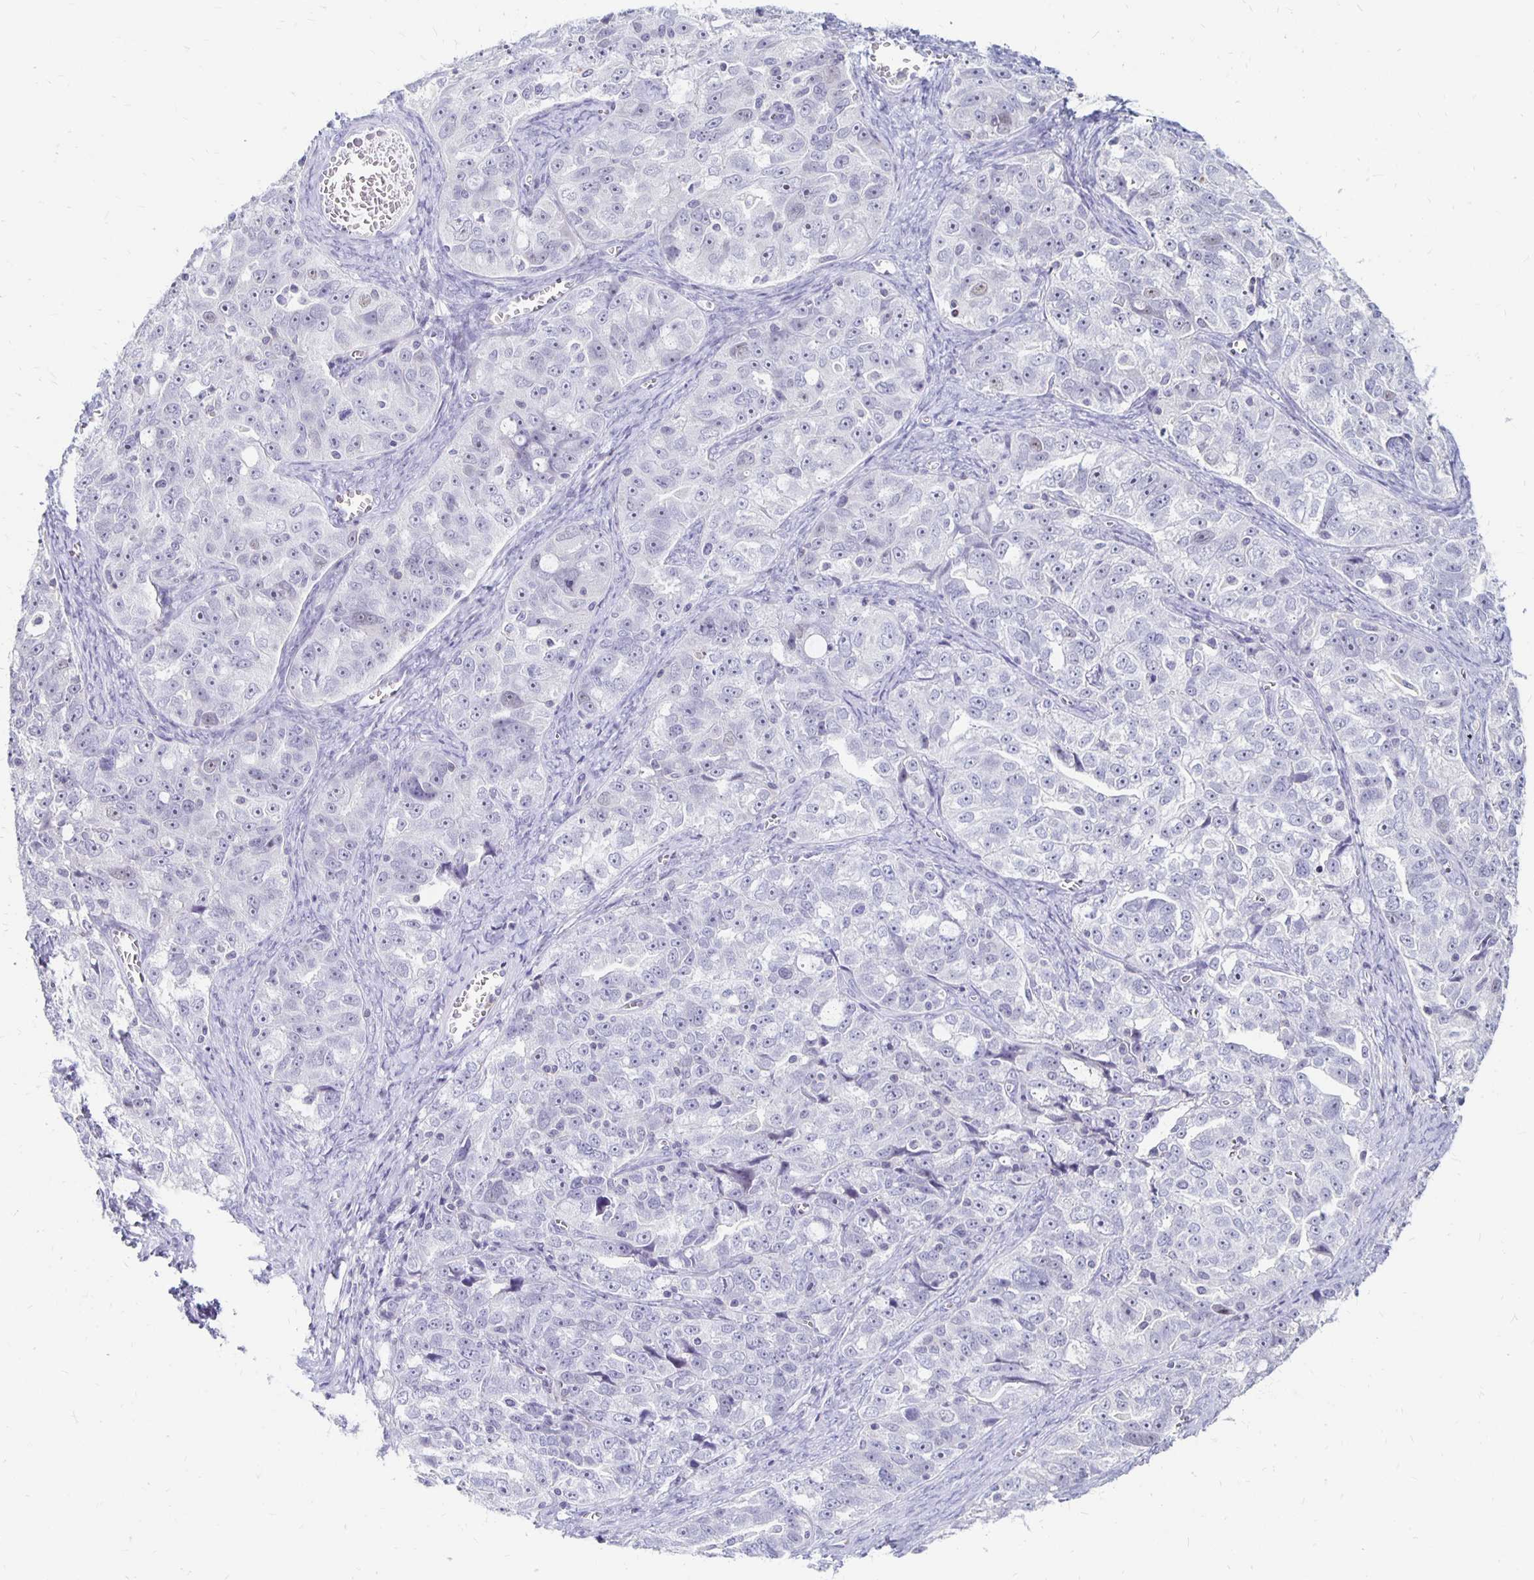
{"staining": {"intensity": "negative", "quantity": "none", "location": "none"}, "tissue": "ovarian cancer", "cell_type": "Tumor cells", "image_type": "cancer", "snomed": [{"axis": "morphology", "description": "Cystadenocarcinoma, serous, NOS"}, {"axis": "topography", "description": "Ovary"}], "caption": "This is a photomicrograph of immunohistochemistry (IHC) staining of ovarian cancer (serous cystadenocarcinoma), which shows no positivity in tumor cells.", "gene": "SYT2", "patient": {"sex": "female", "age": 51}}